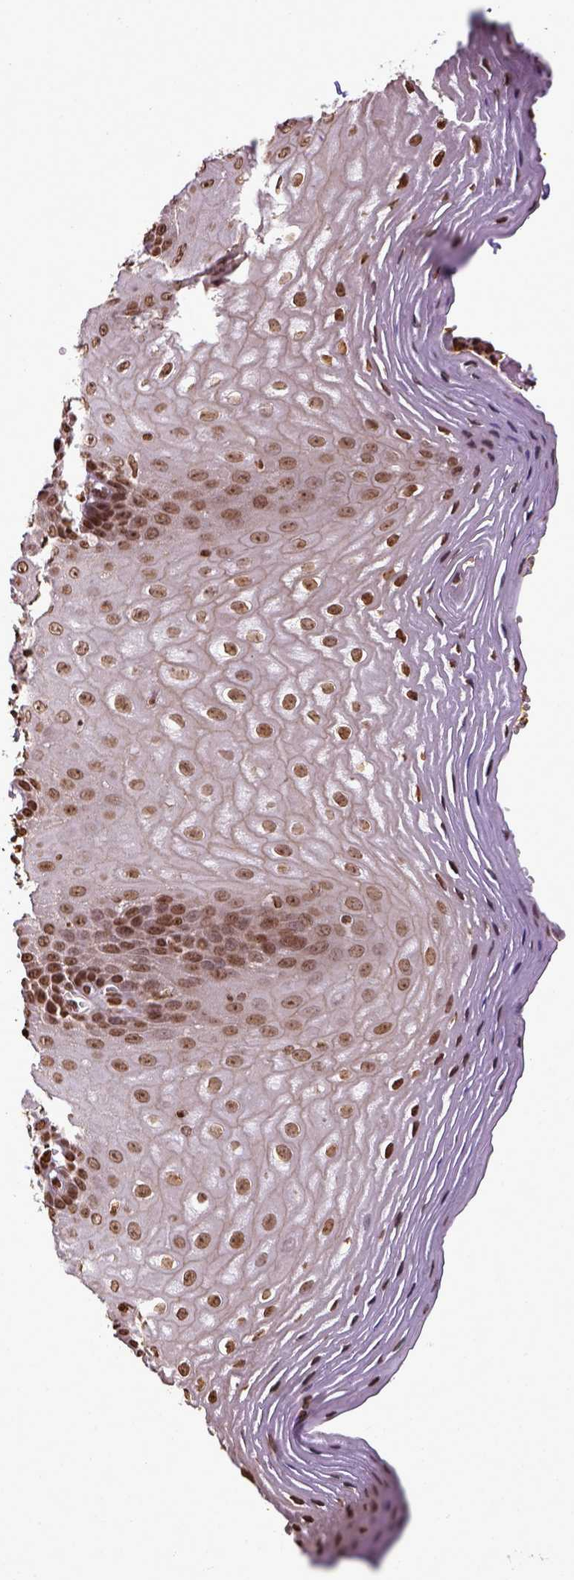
{"staining": {"intensity": "strong", "quantity": ">75%", "location": "nuclear"}, "tissue": "esophagus", "cell_type": "Squamous epithelial cells", "image_type": "normal", "snomed": [{"axis": "morphology", "description": "Normal tissue, NOS"}, {"axis": "topography", "description": "Esophagus"}], "caption": "Immunohistochemistry (IHC) staining of benign esophagus, which demonstrates high levels of strong nuclear staining in about >75% of squamous epithelial cells indicating strong nuclear protein staining. The staining was performed using DAB (3,3'-diaminobenzidine) (brown) for protein detection and nuclei were counterstained in hematoxylin (blue).", "gene": "ZNF75D", "patient": {"sex": "female", "age": 68}}